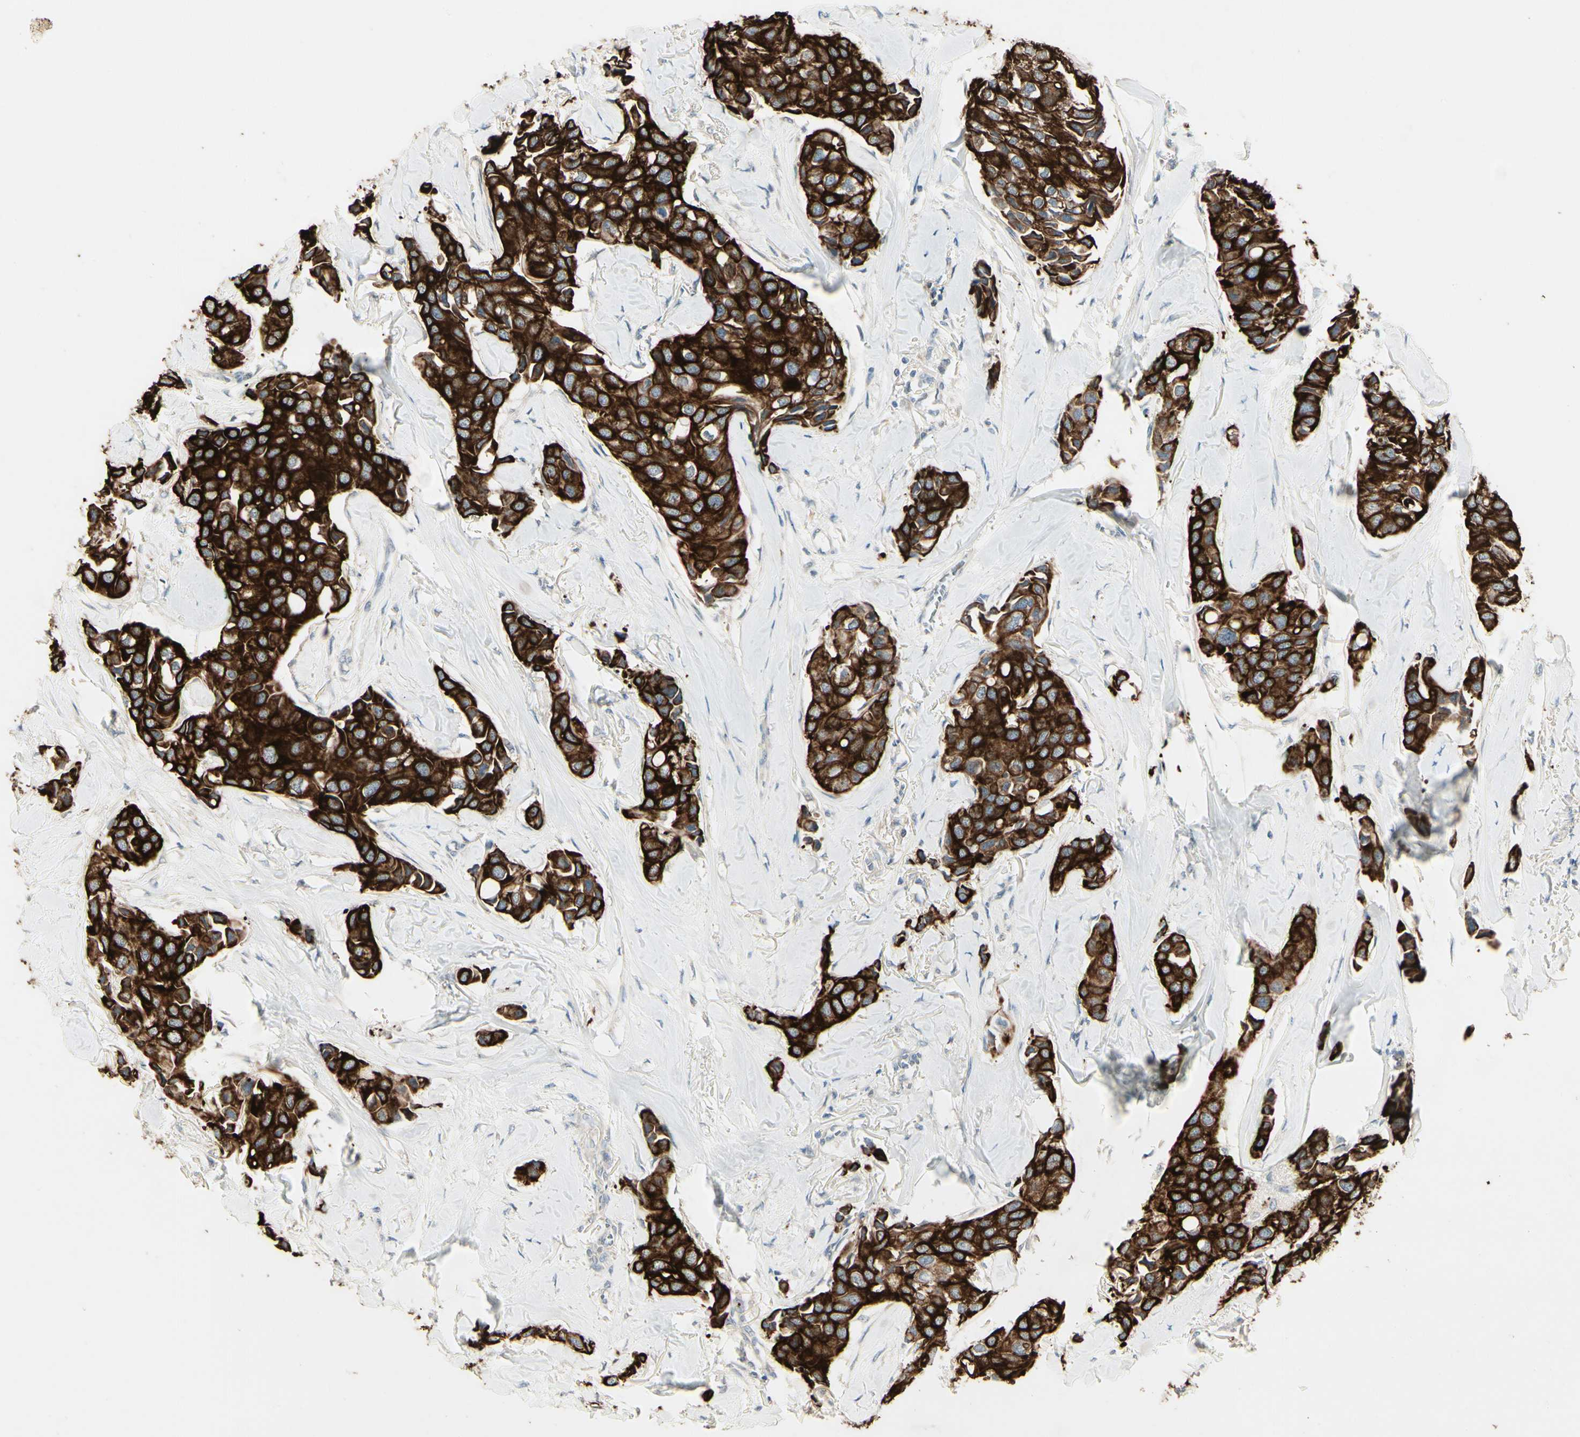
{"staining": {"intensity": "strong", "quantity": ">75%", "location": "cytoplasmic/membranous"}, "tissue": "breast cancer", "cell_type": "Tumor cells", "image_type": "cancer", "snomed": [{"axis": "morphology", "description": "Duct carcinoma"}, {"axis": "topography", "description": "Breast"}], "caption": "Approximately >75% of tumor cells in human invasive ductal carcinoma (breast) display strong cytoplasmic/membranous protein expression as visualized by brown immunohistochemical staining.", "gene": "SKIL", "patient": {"sex": "female", "age": 80}}